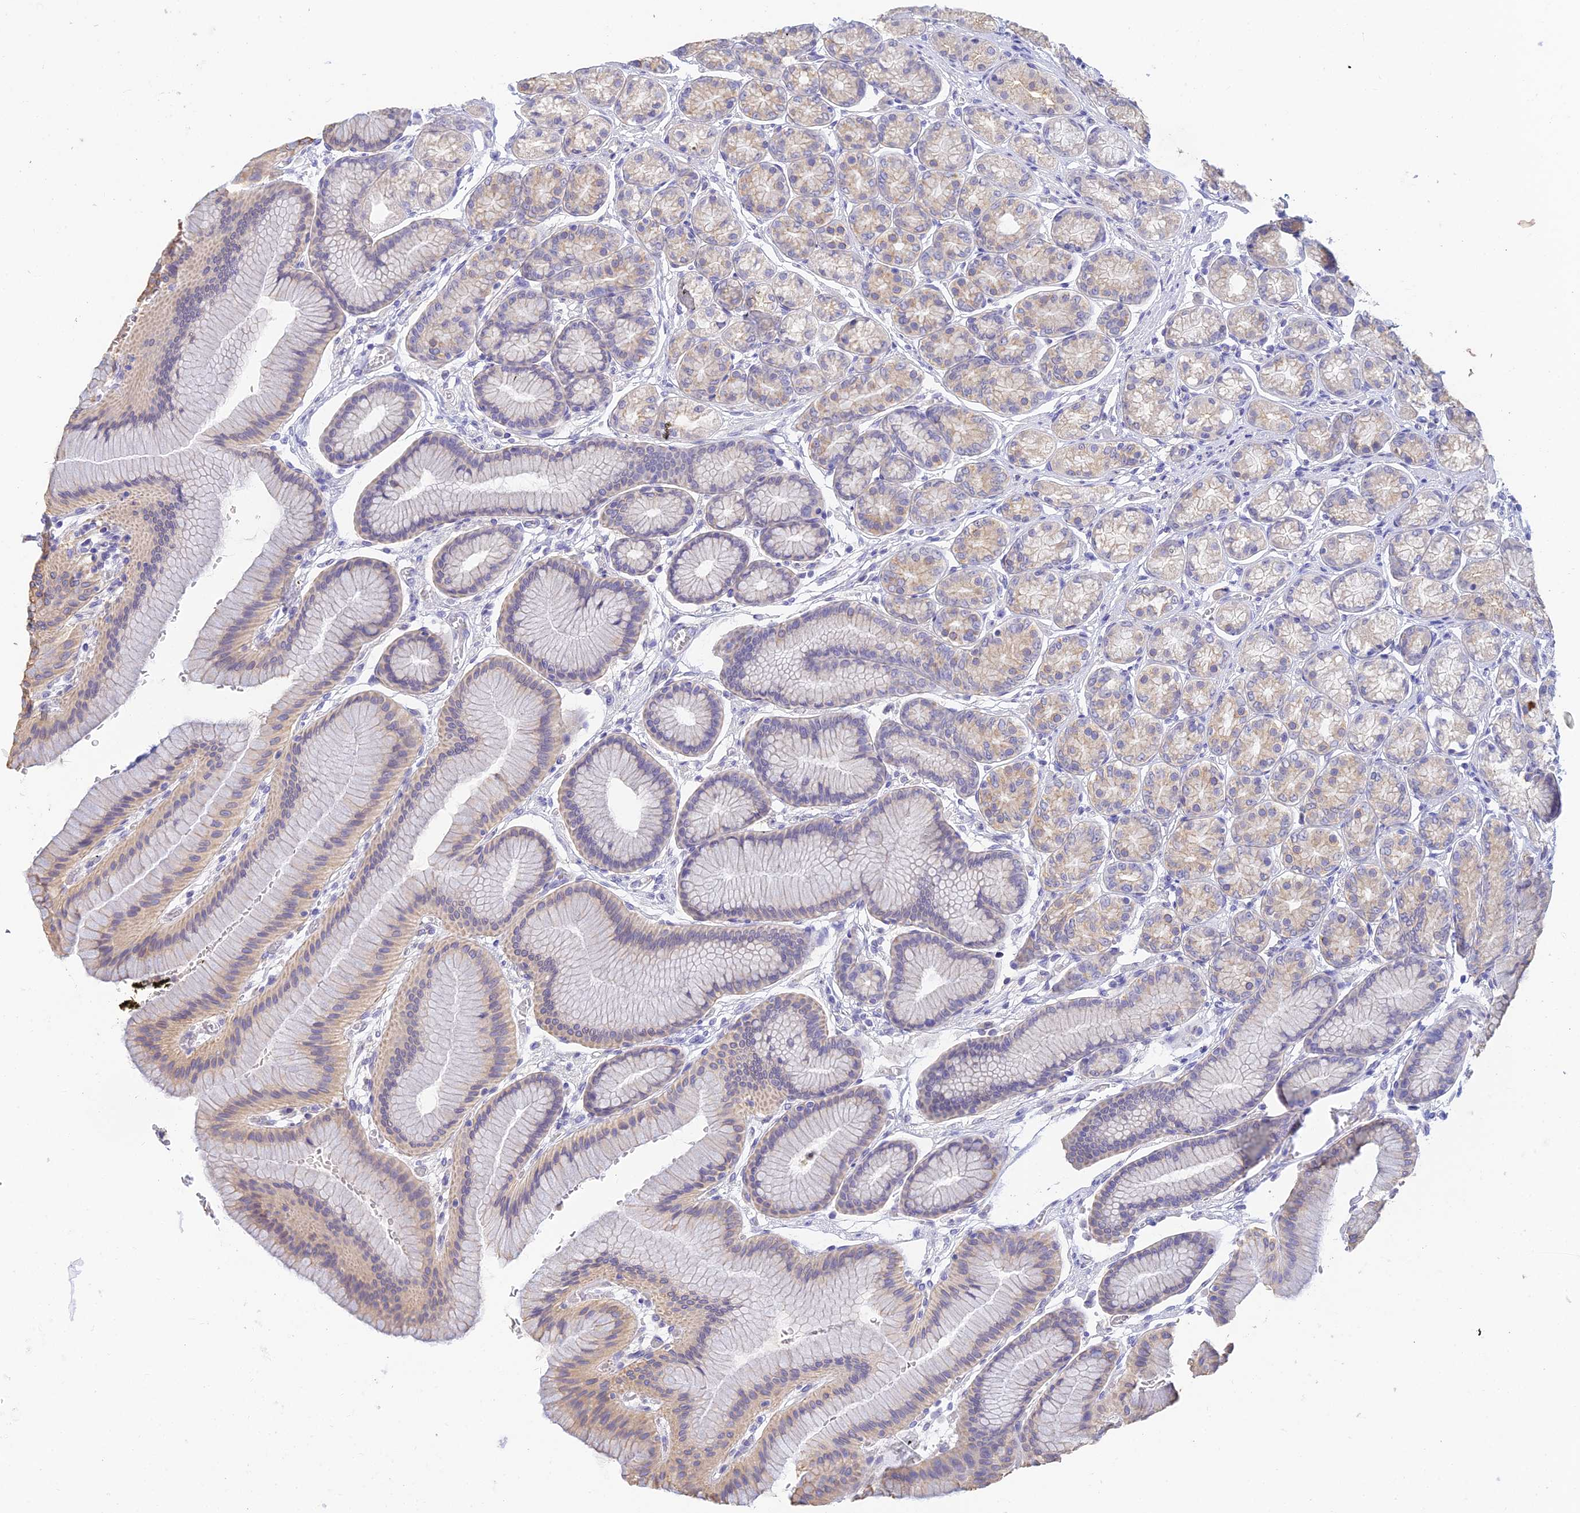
{"staining": {"intensity": "weak", "quantity": "<25%", "location": "cytoplasmic/membranous"}, "tissue": "stomach", "cell_type": "Glandular cells", "image_type": "normal", "snomed": [{"axis": "morphology", "description": "Normal tissue, NOS"}, {"axis": "morphology", "description": "Adenocarcinoma, NOS"}, {"axis": "morphology", "description": "Adenocarcinoma, High grade"}, {"axis": "topography", "description": "Stomach, upper"}, {"axis": "topography", "description": "Stomach"}], "caption": "Stomach was stained to show a protein in brown. There is no significant expression in glandular cells. (Immunohistochemistry, brightfield microscopy, high magnification).", "gene": "INTS13", "patient": {"sex": "female", "age": 65}}